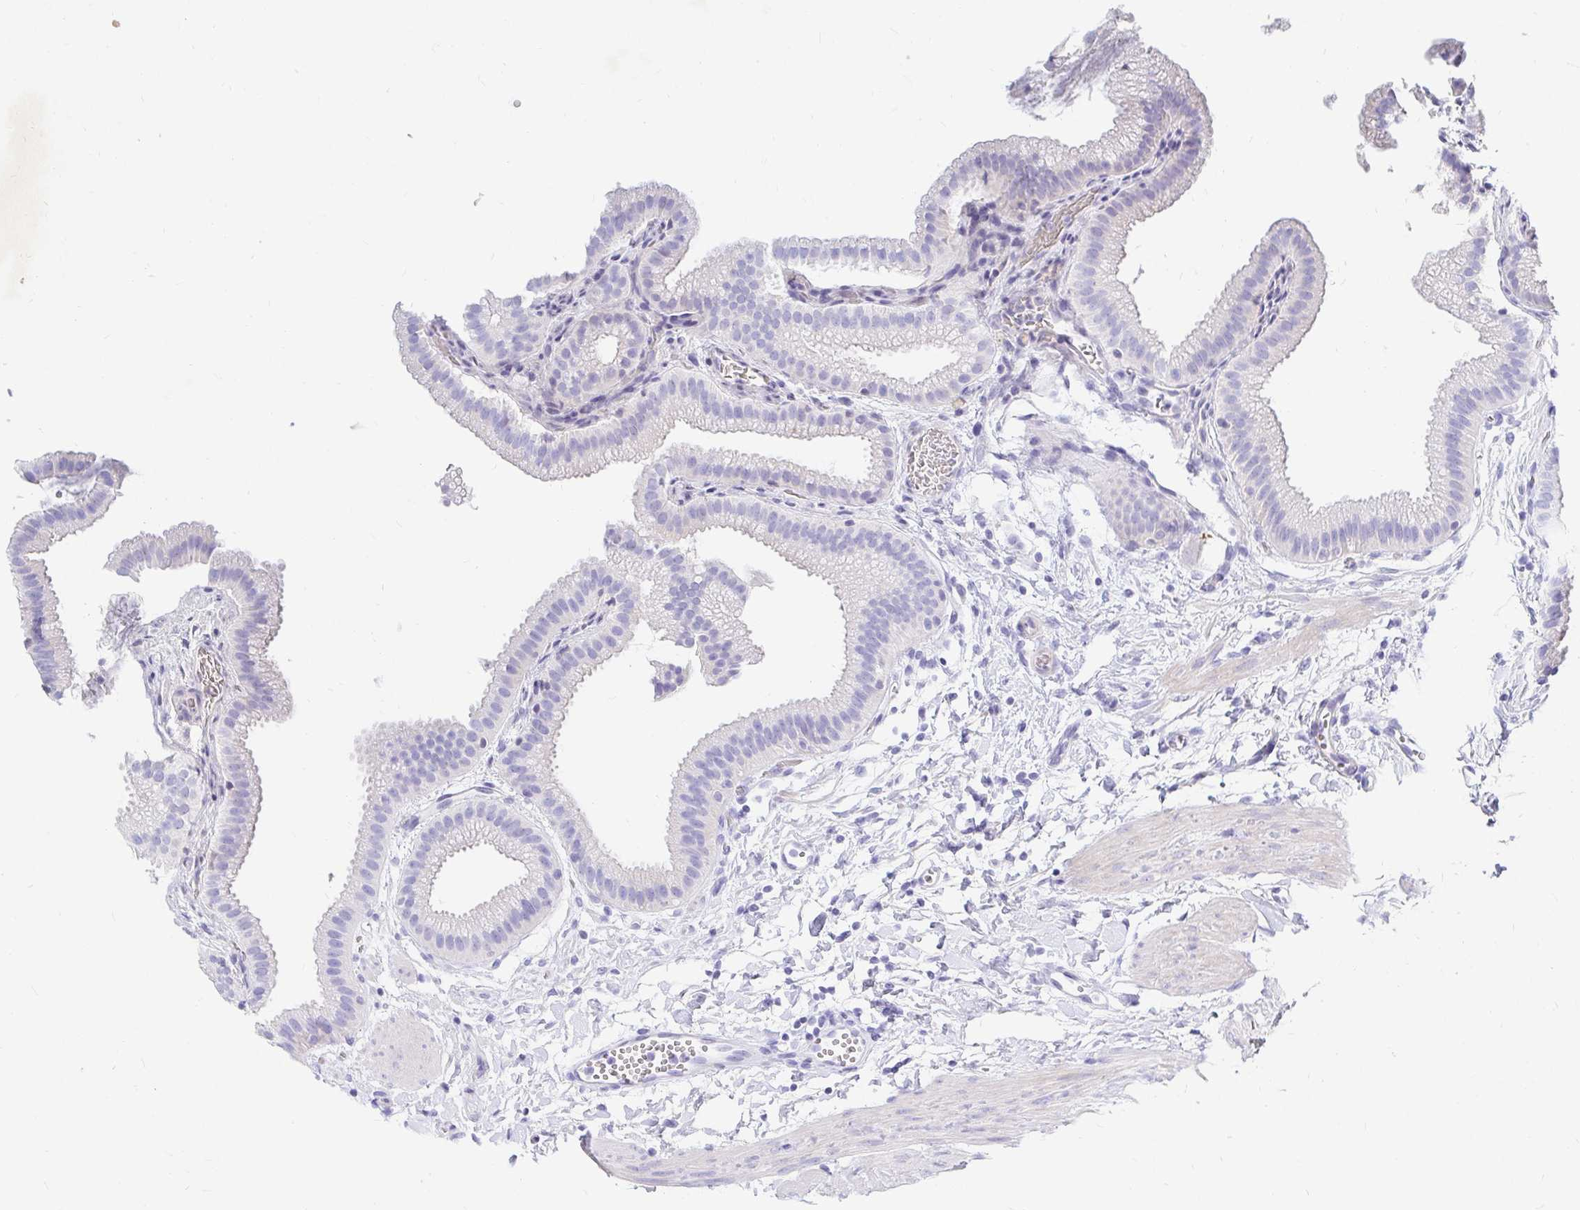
{"staining": {"intensity": "negative", "quantity": "none", "location": "none"}, "tissue": "gallbladder", "cell_type": "Glandular cells", "image_type": "normal", "snomed": [{"axis": "morphology", "description": "Normal tissue, NOS"}, {"axis": "topography", "description": "Gallbladder"}], "caption": "Human gallbladder stained for a protein using immunohistochemistry shows no expression in glandular cells.", "gene": "NR2E1", "patient": {"sex": "female", "age": 63}}